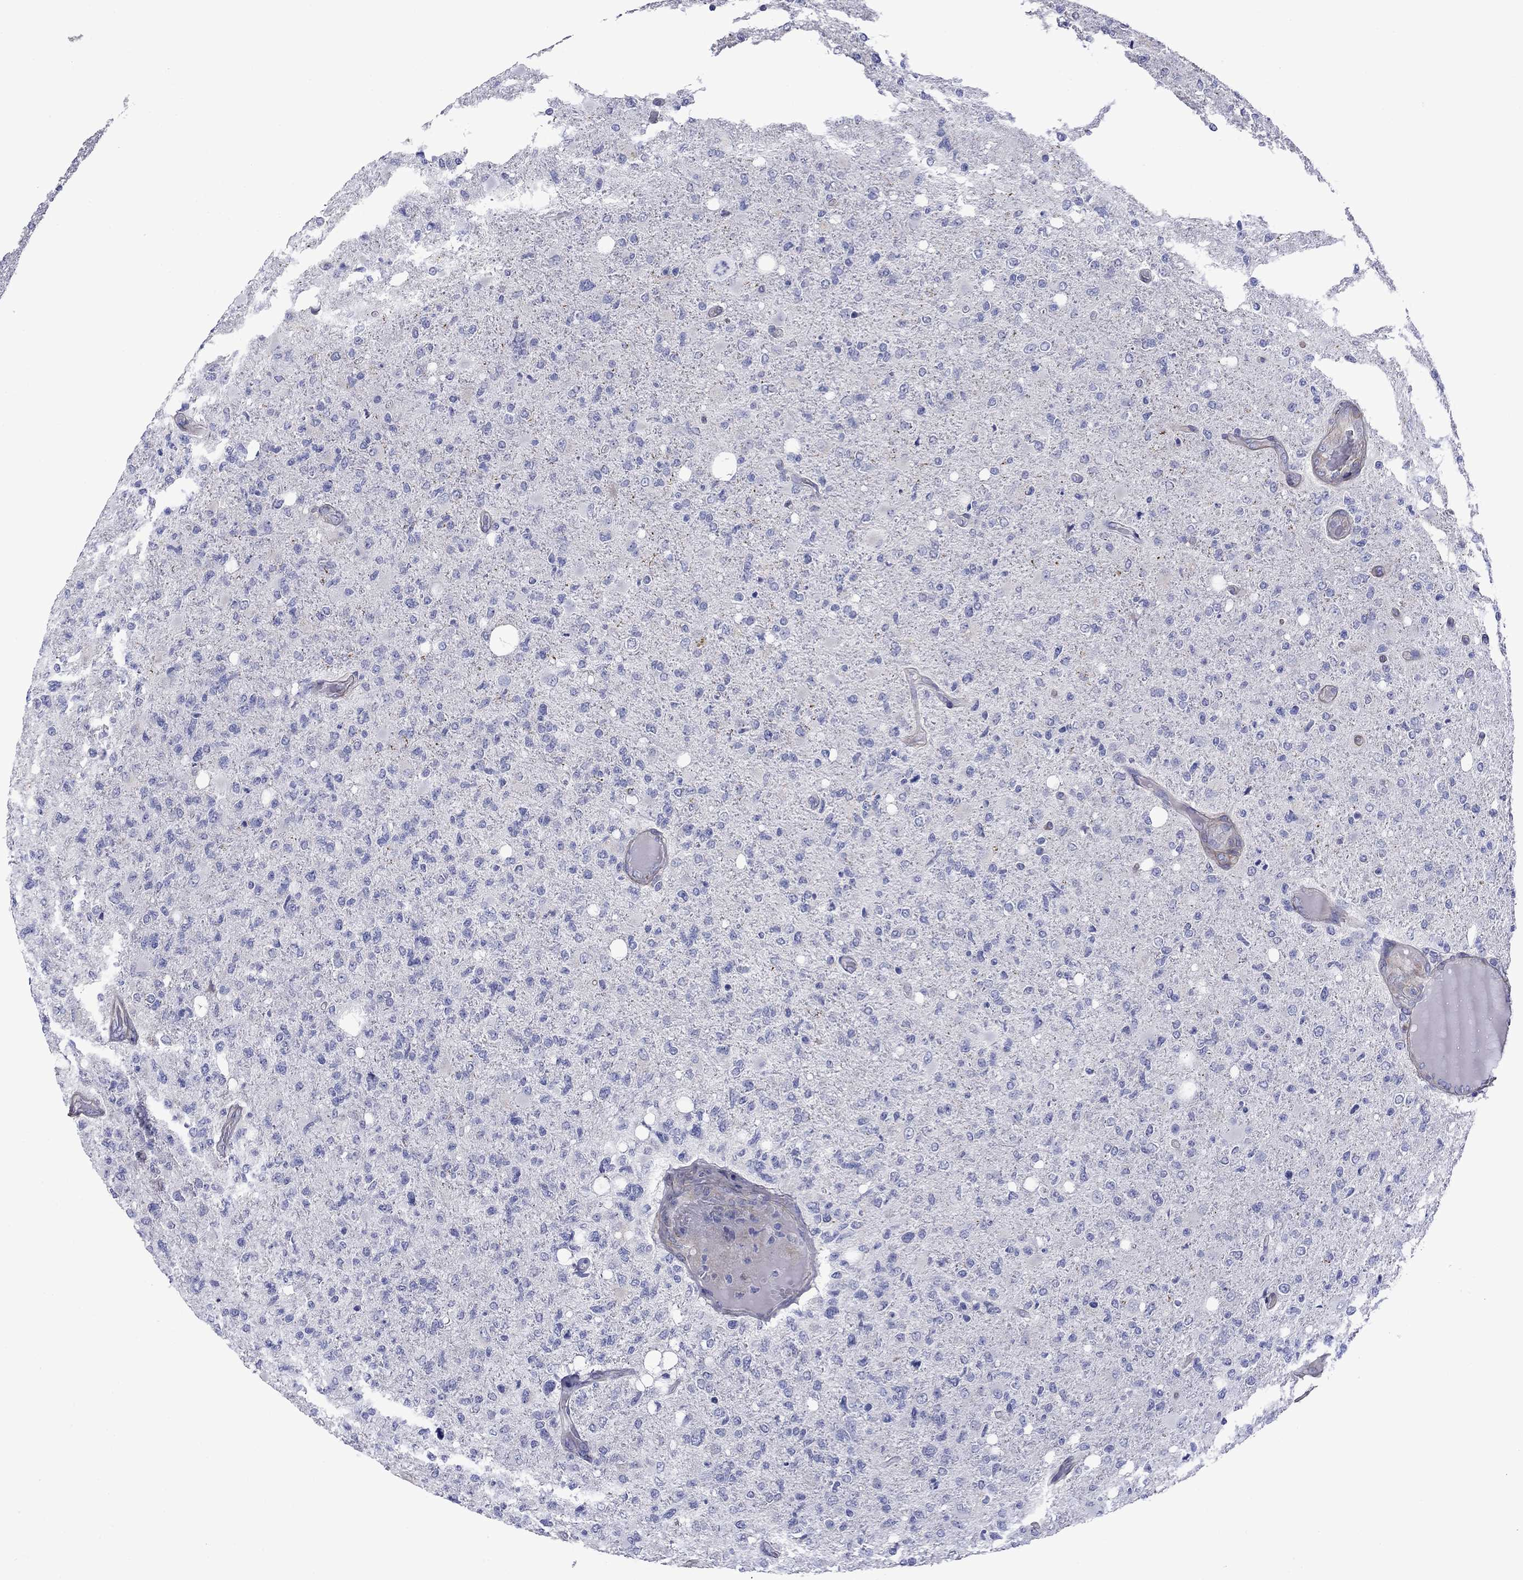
{"staining": {"intensity": "negative", "quantity": "none", "location": "none"}, "tissue": "glioma", "cell_type": "Tumor cells", "image_type": "cancer", "snomed": [{"axis": "morphology", "description": "Glioma, malignant, High grade"}, {"axis": "topography", "description": "Cerebral cortex"}], "caption": "An image of human high-grade glioma (malignant) is negative for staining in tumor cells. Nuclei are stained in blue.", "gene": "HSPG2", "patient": {"sex": "male", "age": 70}}